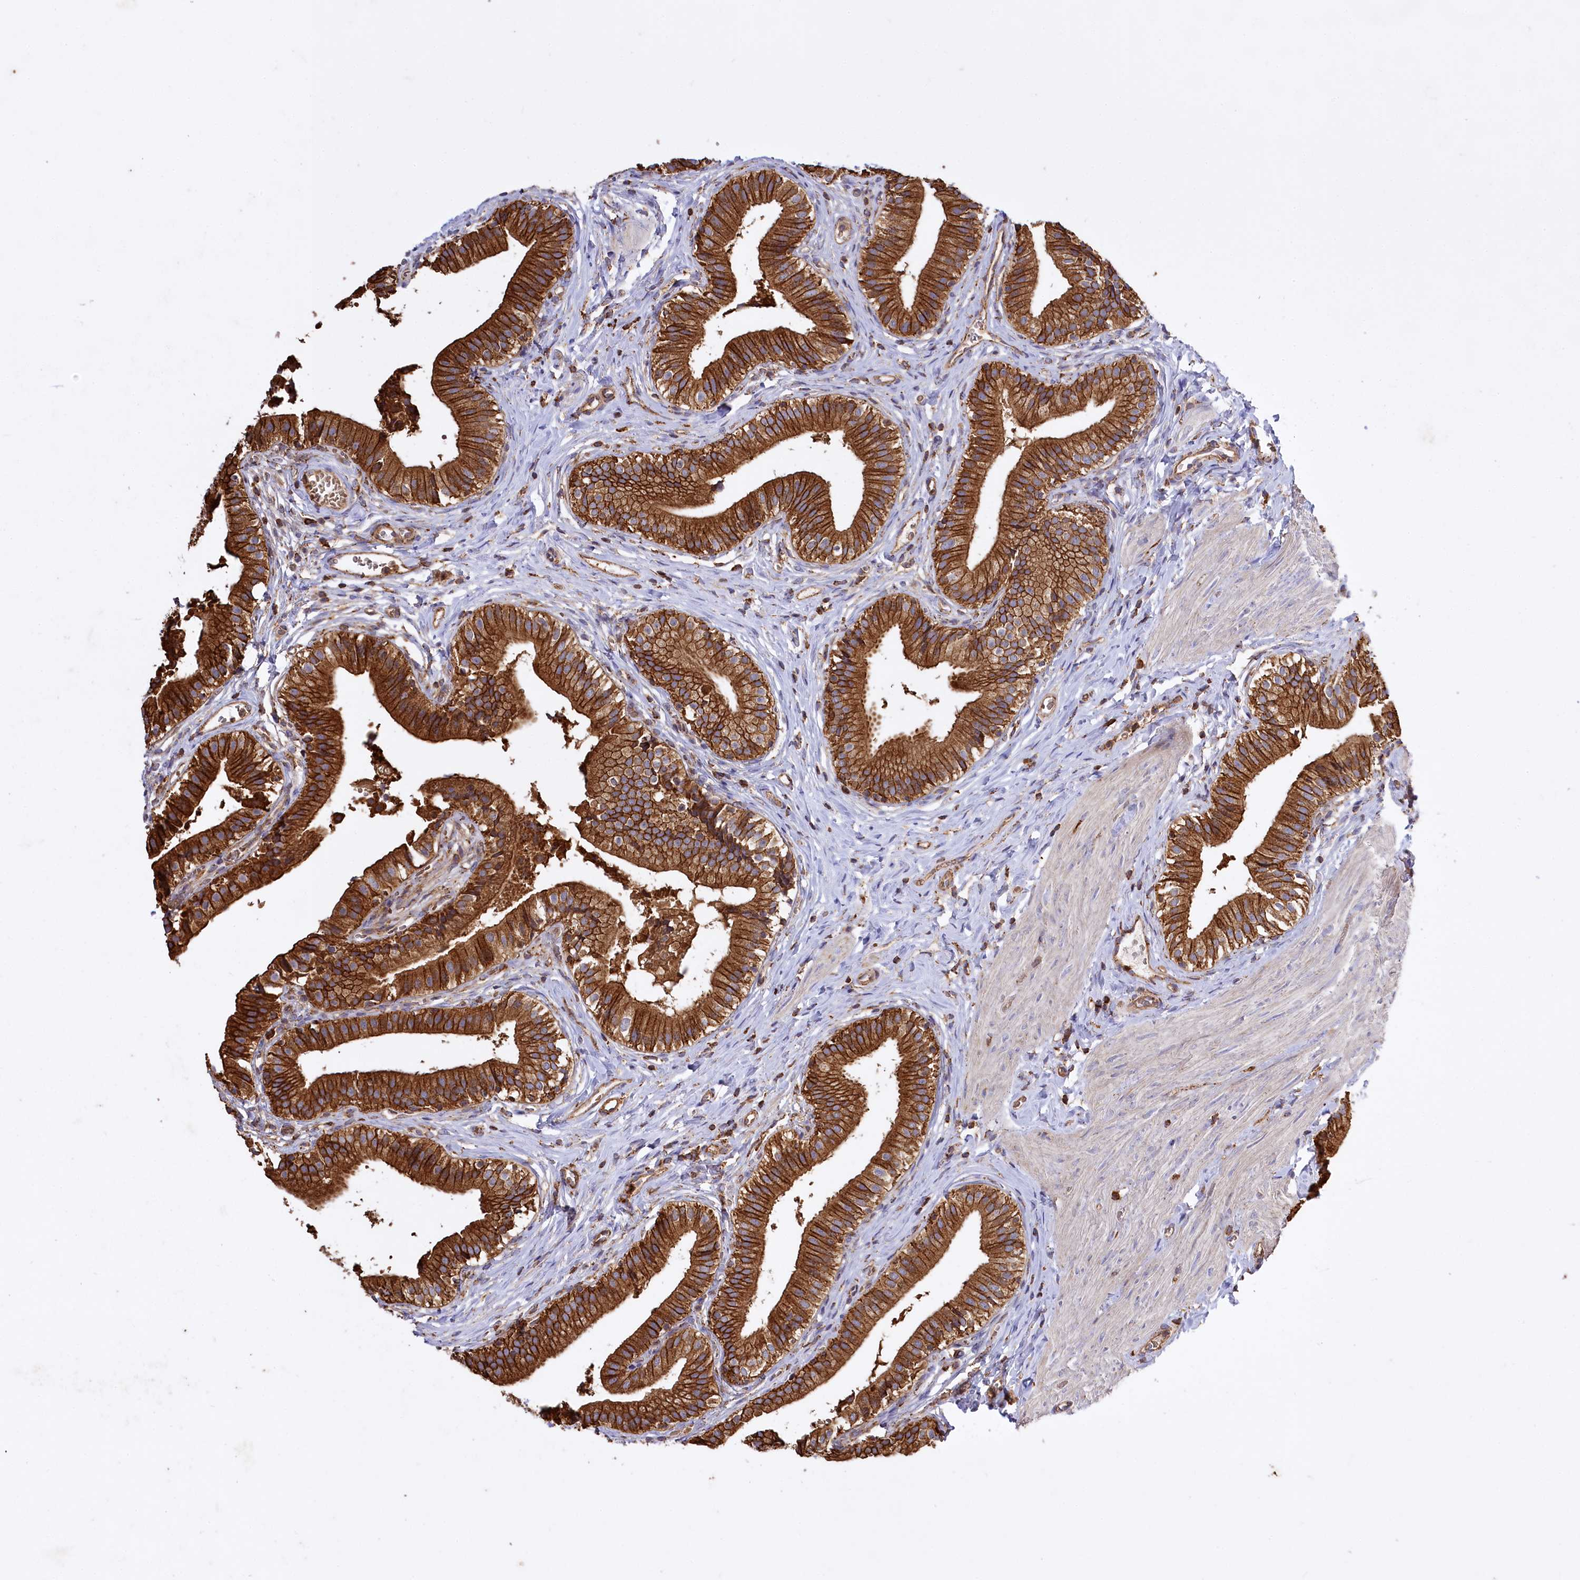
{"staining": {"intensity": "strong", "quantity": ">75%", "location": "cytoplasmic/membranous"}, "tissue": "gallbladder", "cell_type": "Glandular cells", "image_type": "normal", "snomed": [{"axis": "morphology", "description": "Normal tissue, NOS"}, {"axis": "topography", "description": "Gallbladder"}], "caption": "This is an image of IHC staining of benign gallbladder, which shows strong staining in the cytoplasmic/membranous of glandular cells.", "gene": "CARD19", "patient": {"sex": "female", "age": 47}}